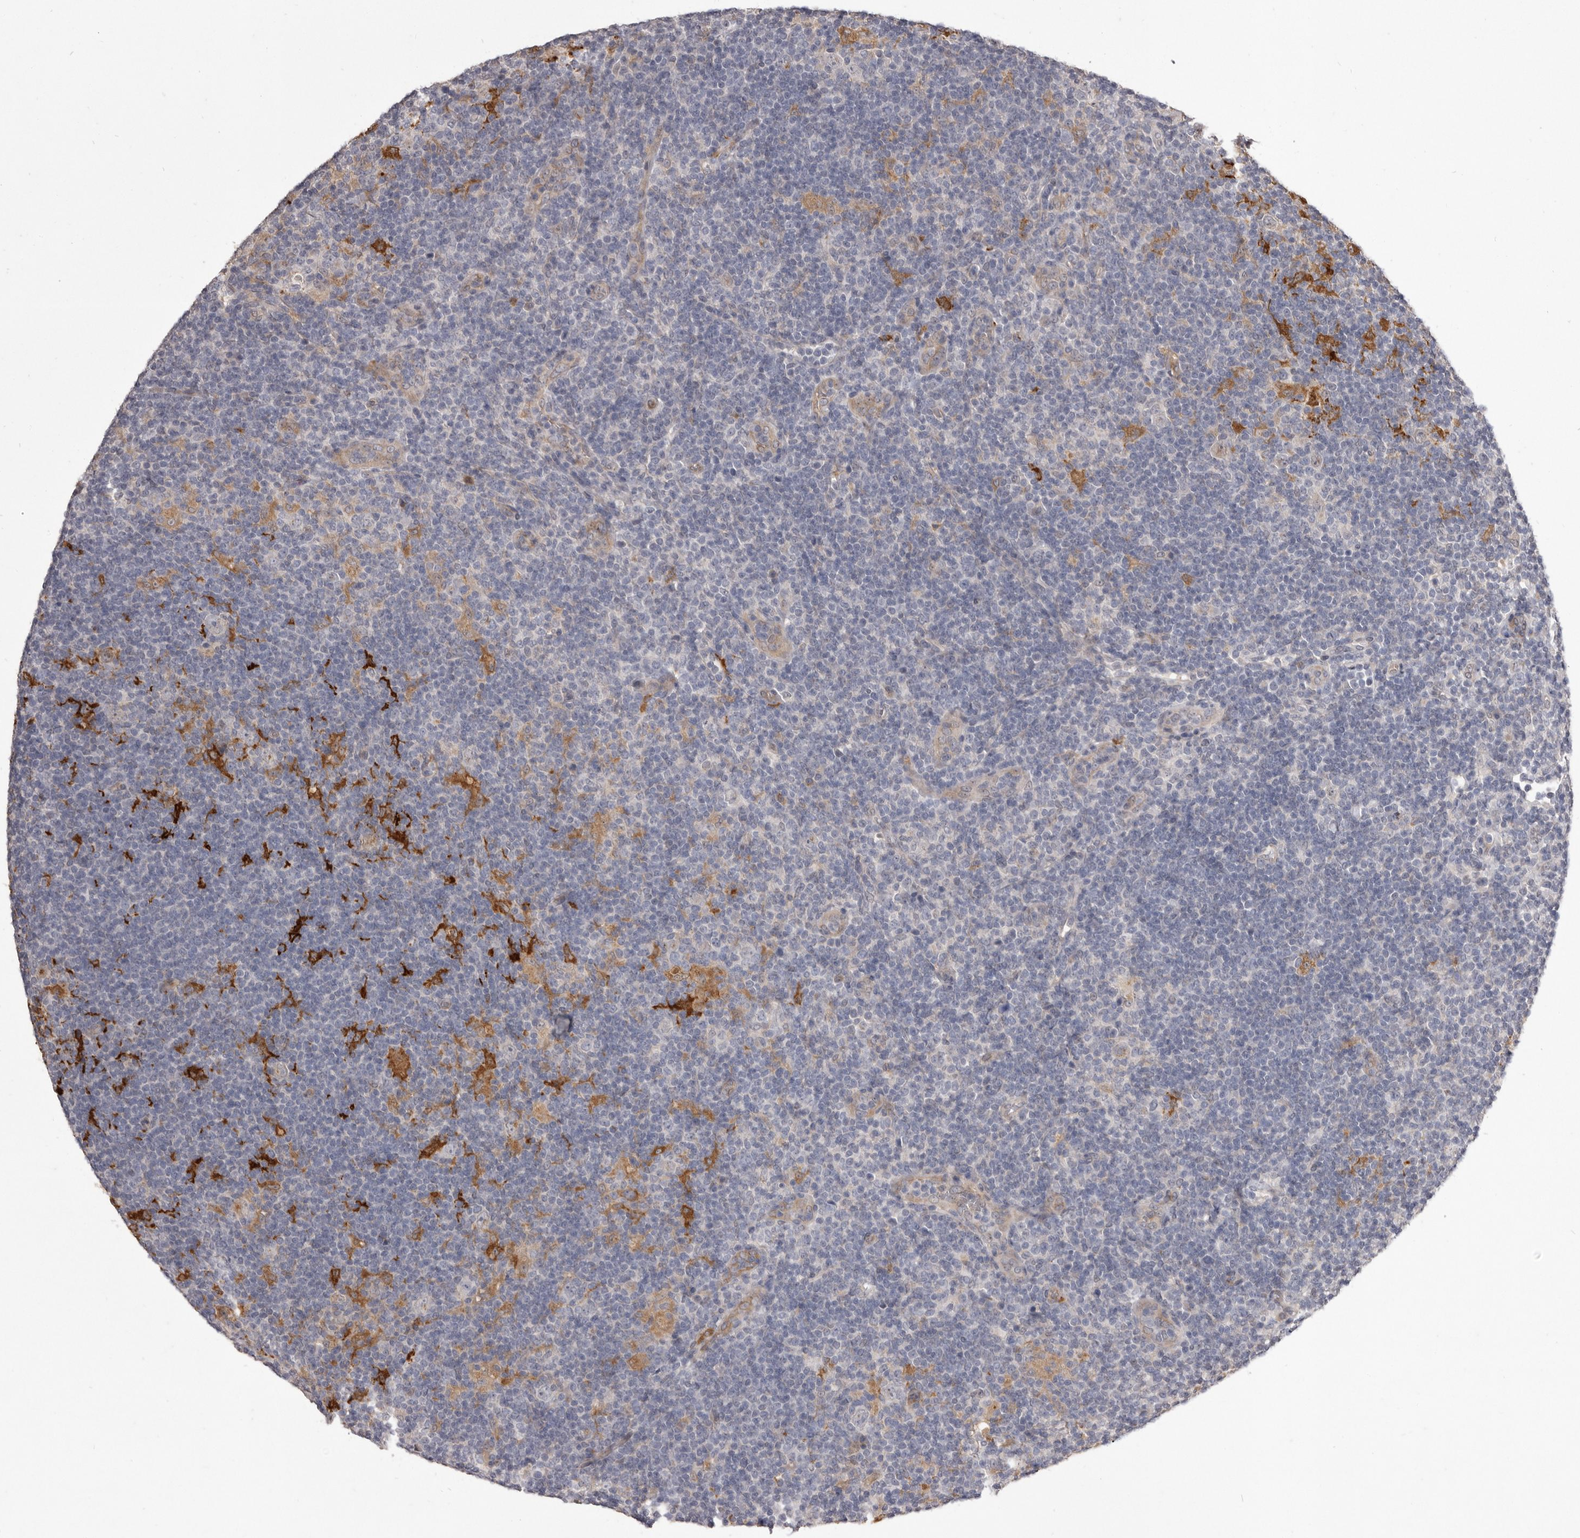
{"staining": {"intensity": "negative", "quantity": "none", "location": "none"}, "tissue": "lymphoma", "cell_type": "Tumor cells", "image_type": "cancer", "snomed": [{"axis": "morphology", "description": "Hodgkin's disease, NOS"}, {"axis": "topography", "description": "Lymph node"}], "caption": "High magnification brightfield microscopy of Hodgkin's disease stained with DAB (brown) and counterstained with hematoxylin (blue): tumor cells show no significant staining.", "gene": "VPS45", "patient": {"sex": "female", "age": 57}}